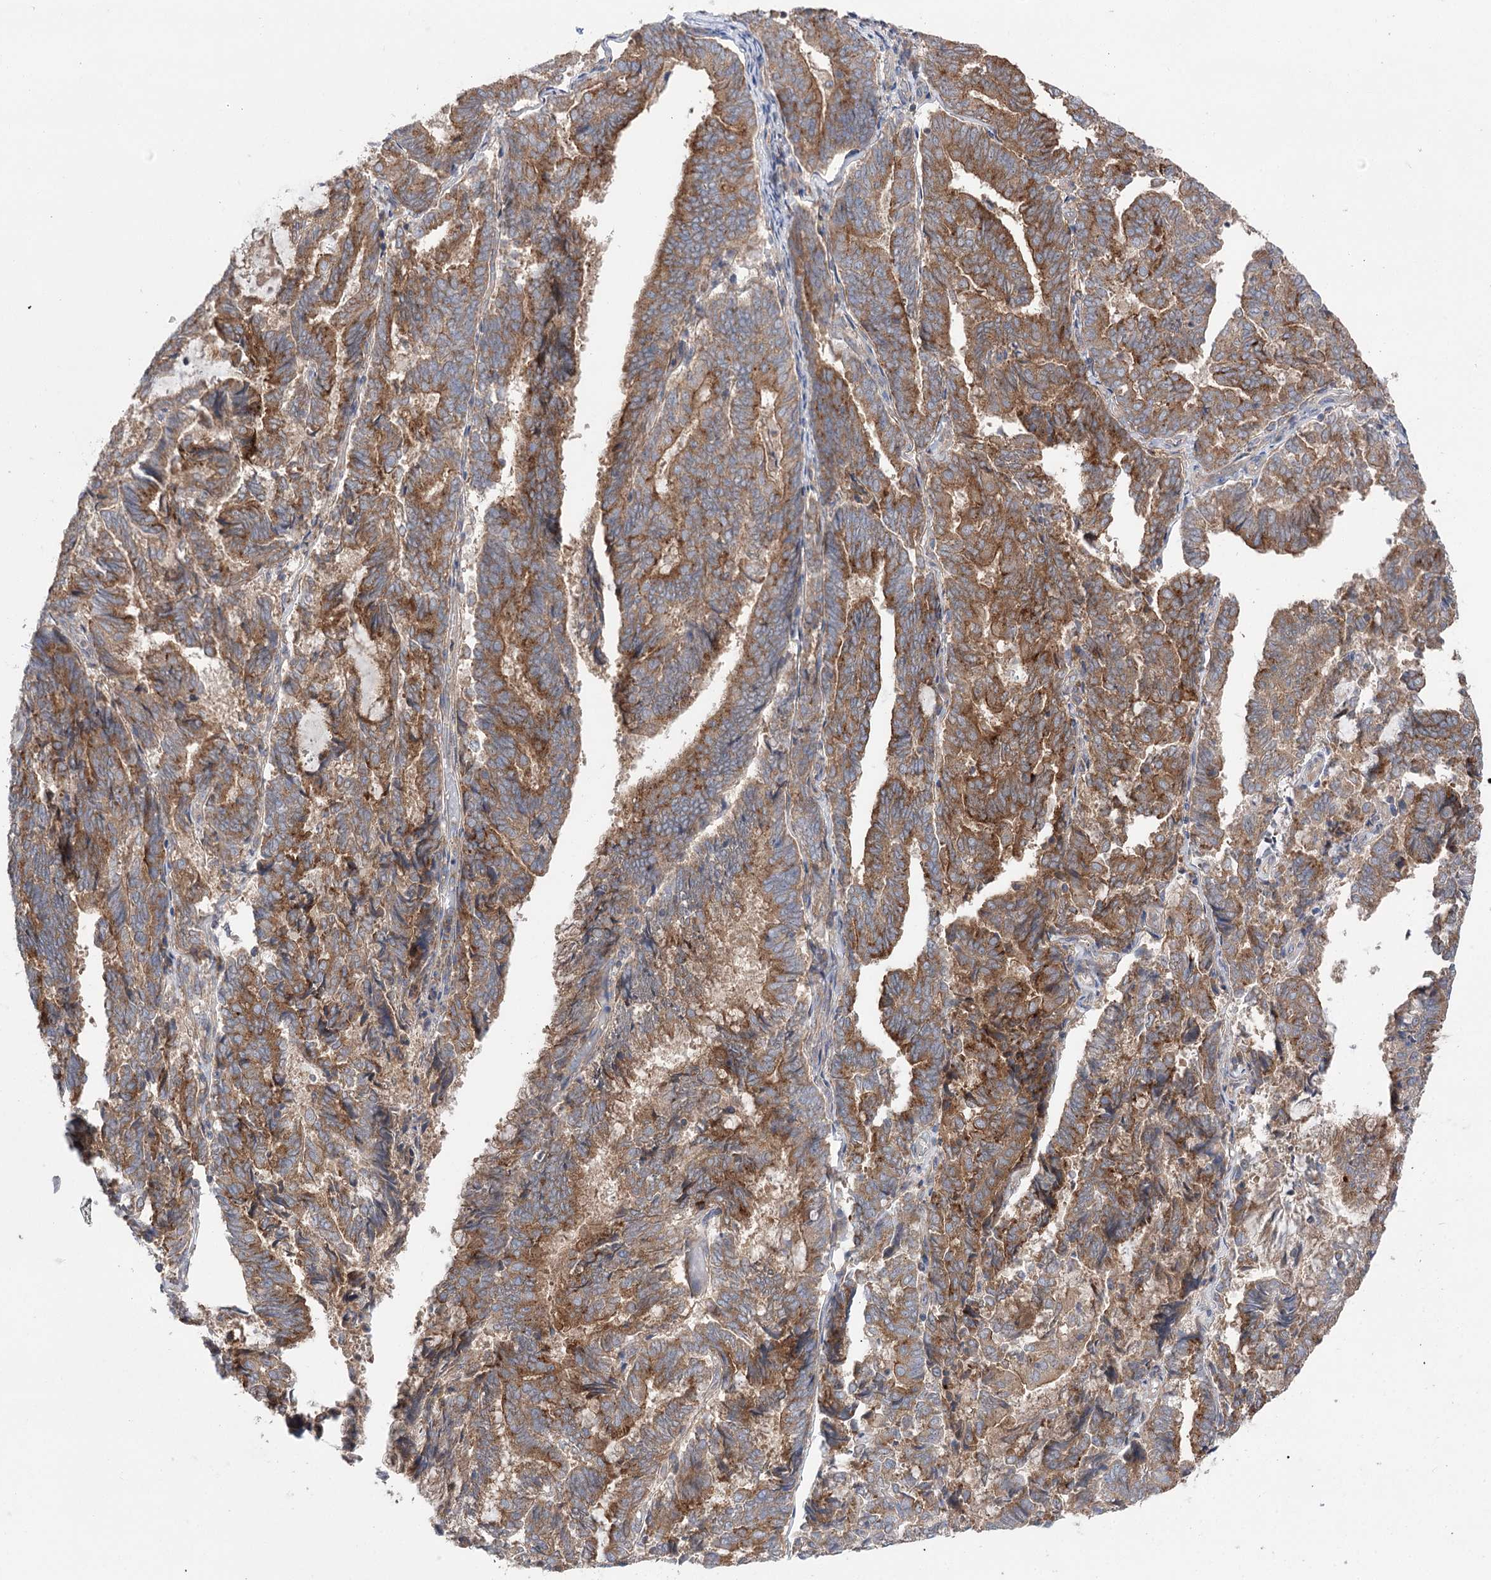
{"staining": {"intensity": "moderate", "quantity": ">75%", "location": "cytoplasmic/membranous"}, "tissue": "endometrial cancer", "cell_type": "Tumor cells", "image_type": "cancer", "snomed": [{"axis": "morphology", "description": "Adenocarcinoma, NOS"}, {"axis": "topography", "description": "Endometrium"}], "caption": "A histopathology image of adenocarcinoma (endometrial) stained for a protein displays moderate cytoplasmic/membranous brown staining in tumor cells.", "gene": "VPS37B", "patient": {"sex": "female", "age": 80}}